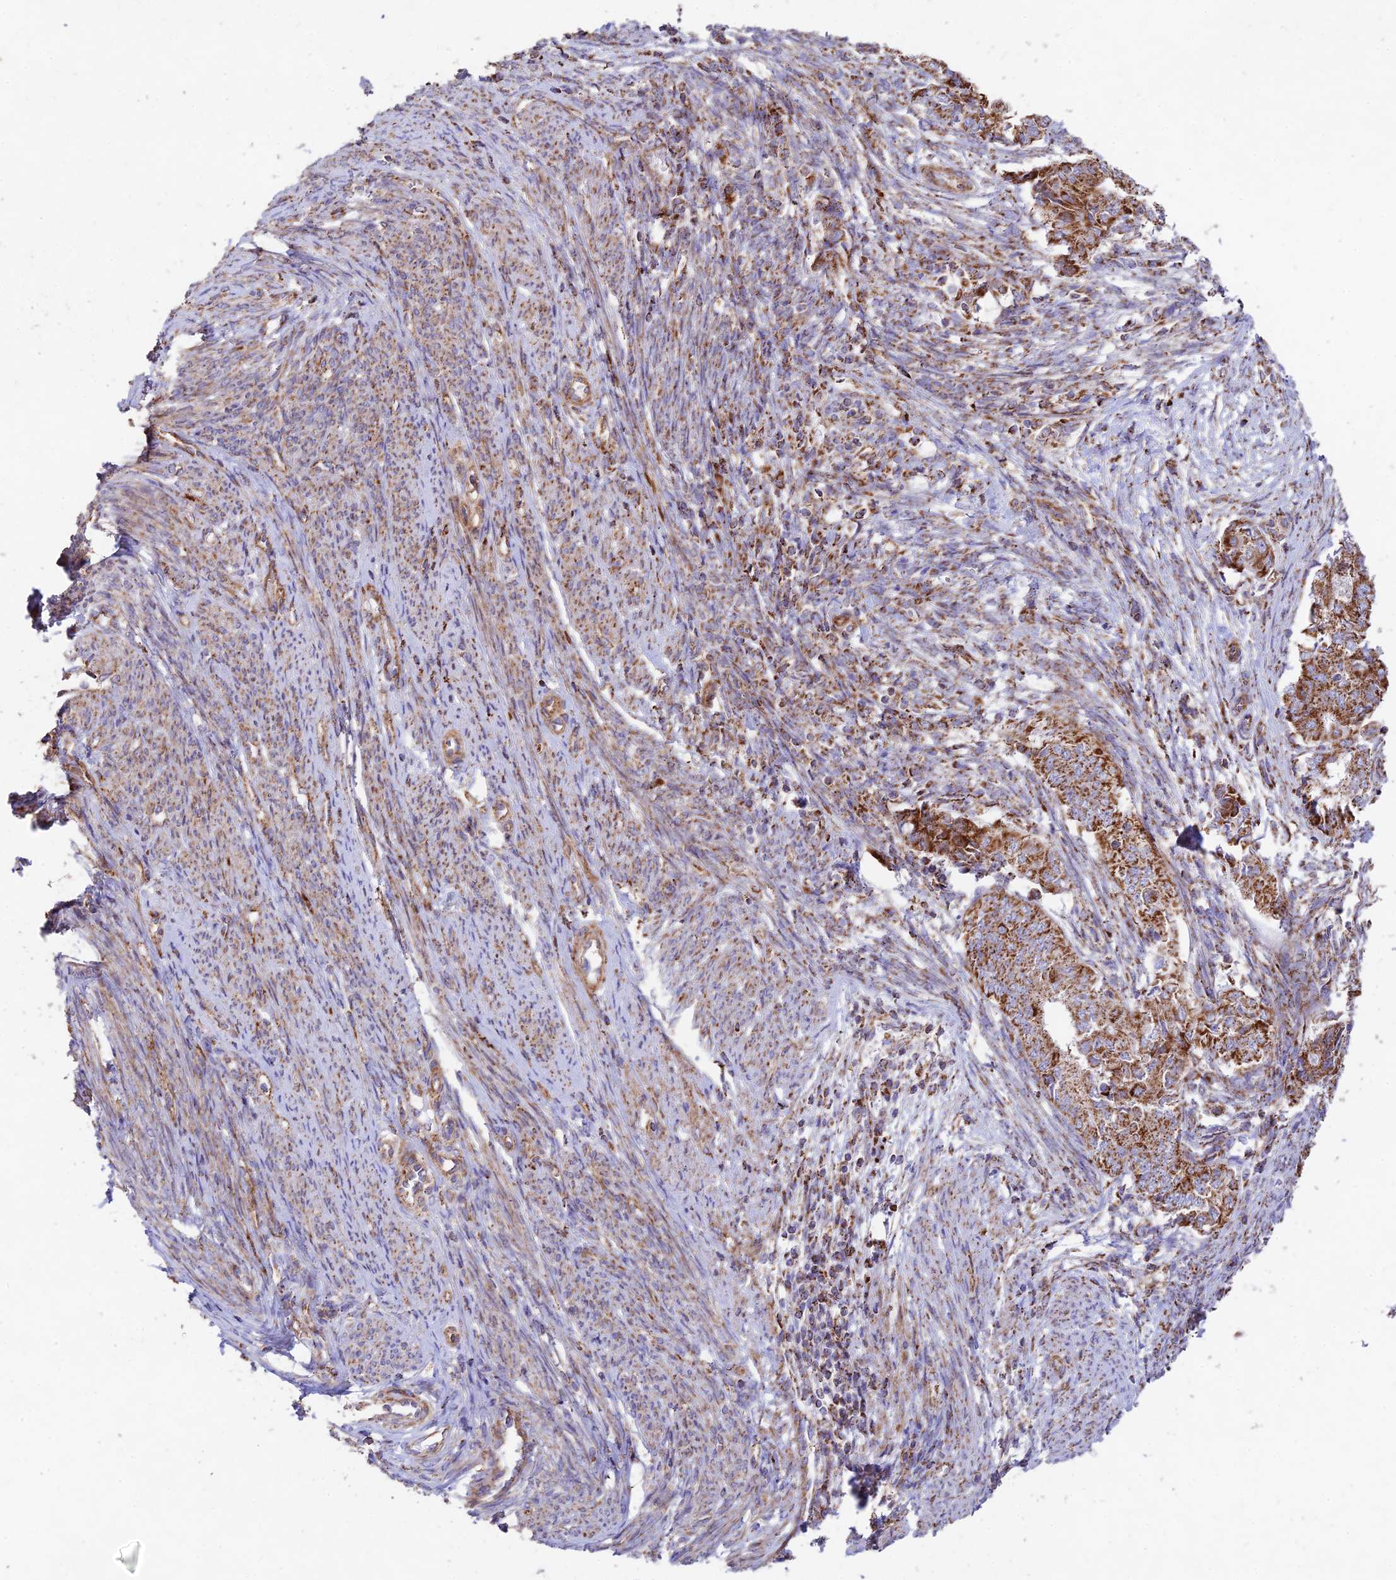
{"staining": {"intensity": "moderate", "quantity": ">75%", "location": "cytoplasmic/membranous"}, "tissue": "endometrial cancer", "cell_type": "Tumor cells", "image_type": "cancer", "snomed": [{"axis": "morphology", "description": "Adenocarcinoma, NOS"}, {"axis": "topography", "description": "Endometrium"}], "caption": "The photomicrograph exhibits immunohistochemical staining of endometrial cancer (adenocarcinoma). There is moderate cytoplasmic/membranous positivity is identified in about >75% of tumor cells.", "gene": "KHDC3L", "patient": {"sex": "female", "age": 62}}